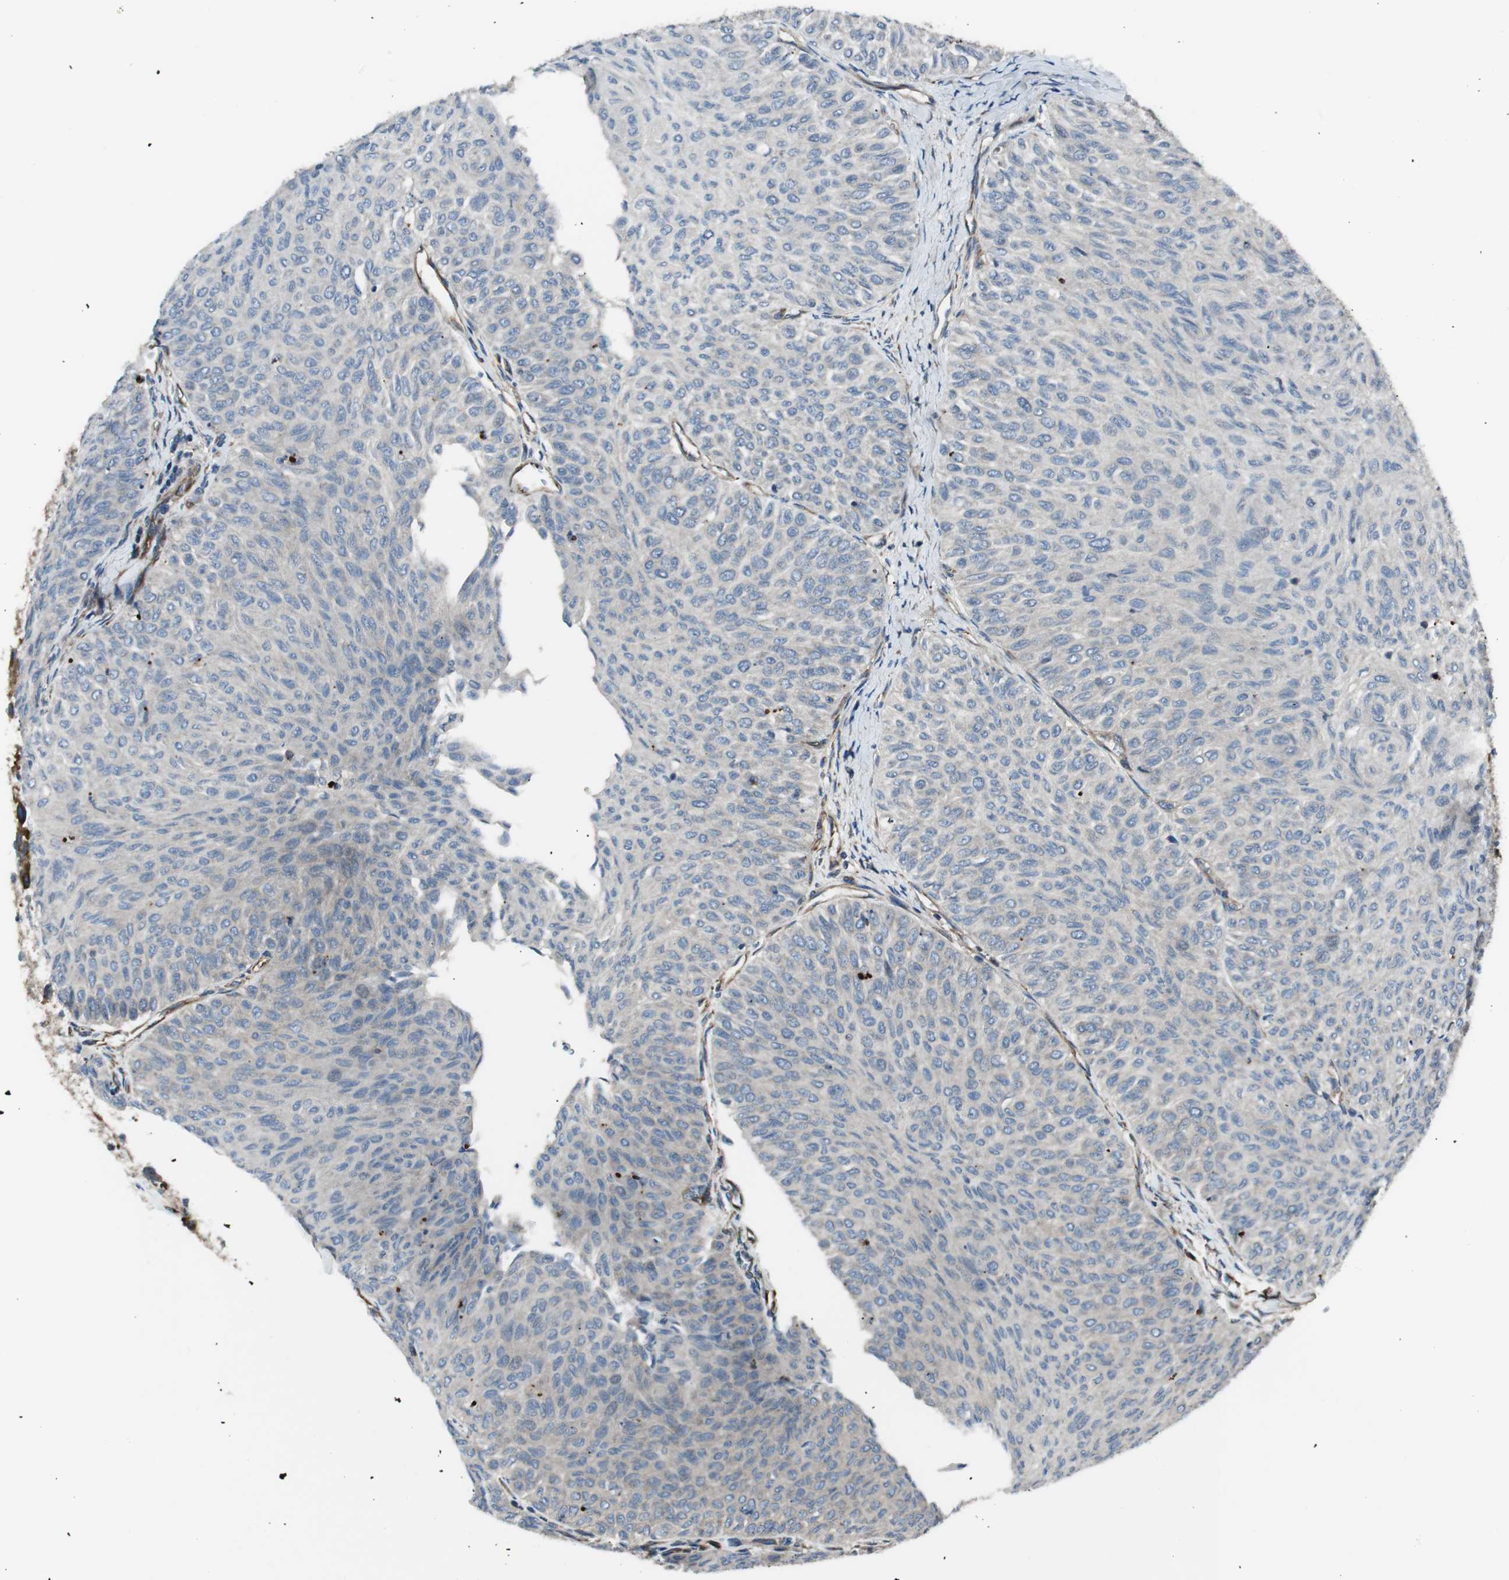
{"staining": {"intensity": "negative", "quantity": "none", "location": "none"}, "tissue": "urothelial cancer", "cell_type": "Tumor cells", "image_type": "cancer", "snomed": [{"axis": "morphology", "description": "Urothelial carcinoma, Low grade"}, {"axis": "topography", "description": "Urinary bladder"}], "caption": "IHC of human urothelial cancer reveals no expression in tumor cells.", "gene": "PRKG1", "patient": {"sex": "male", "age": 78}}